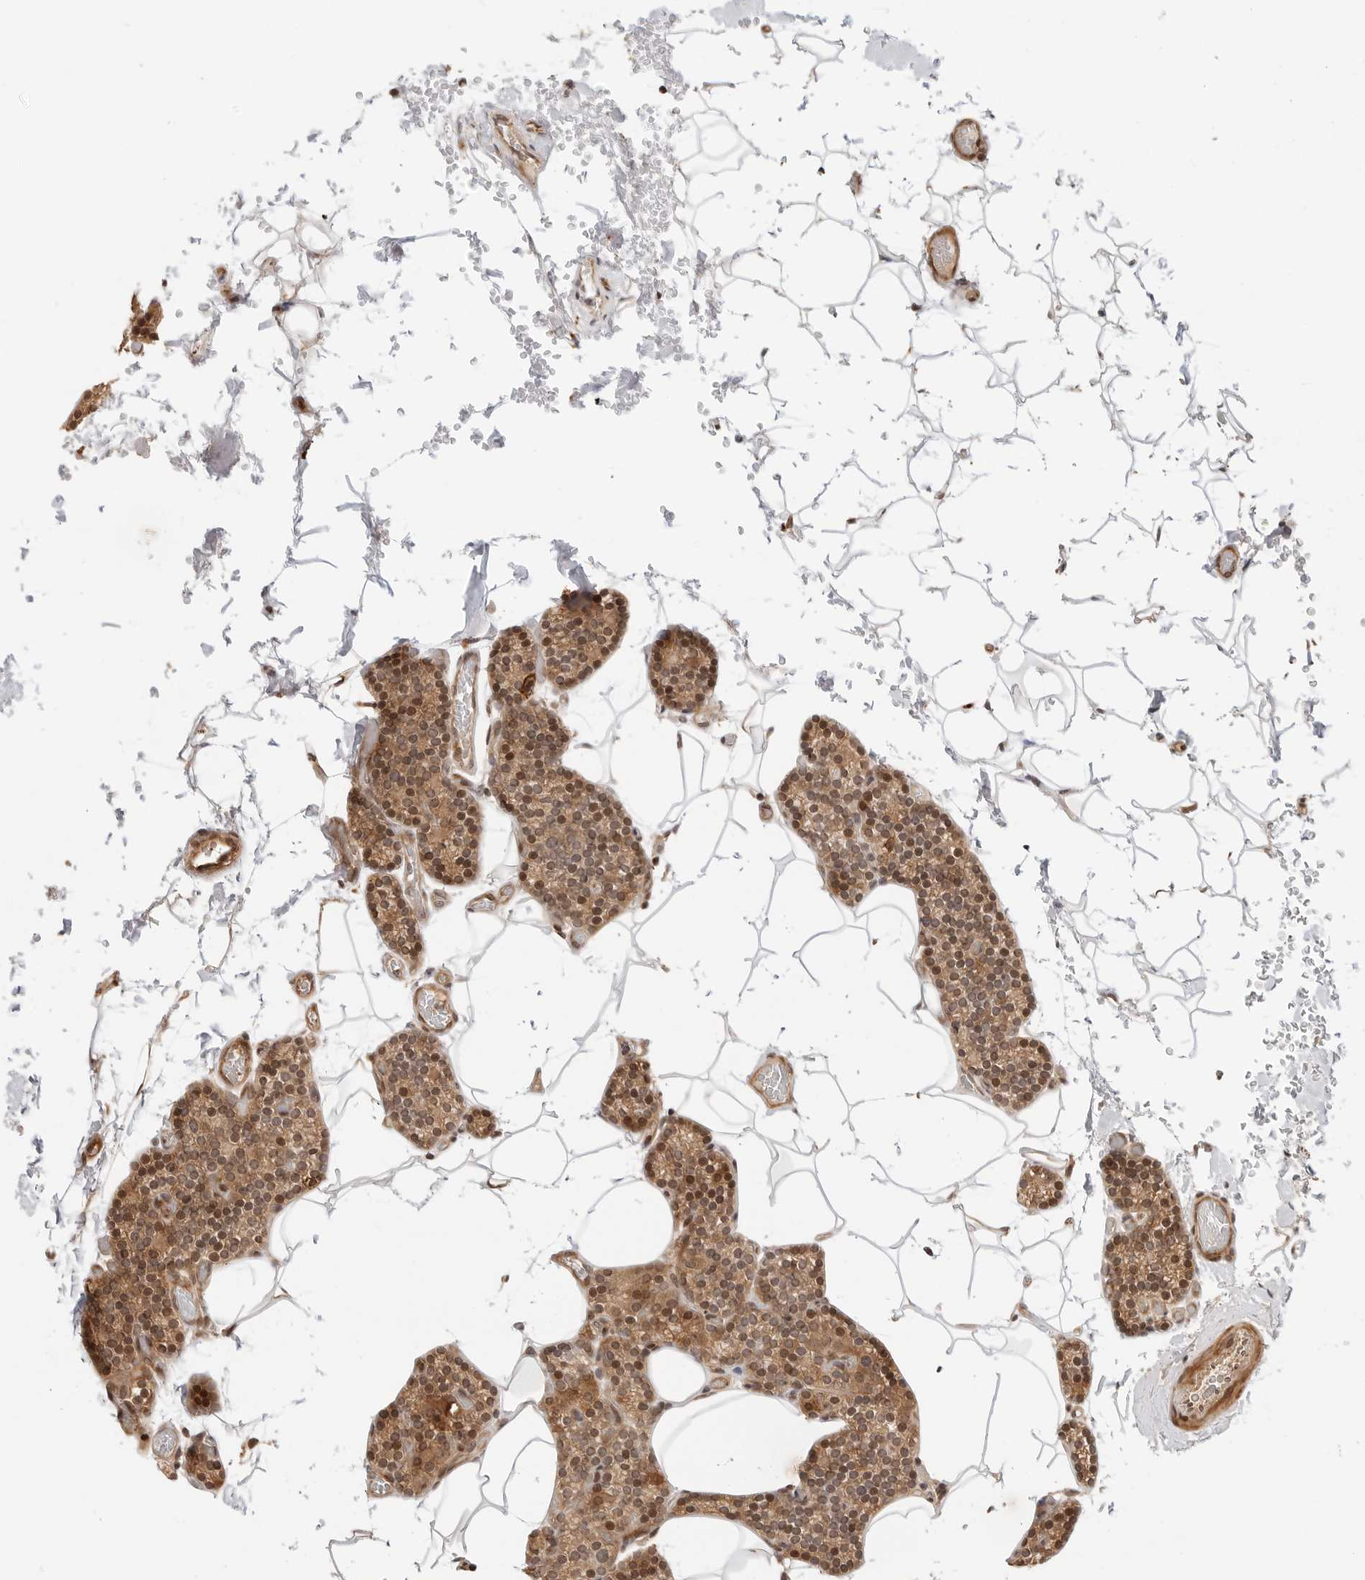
{"staining": {"intensity": "moderate", "quantity": ">75%", "location": "cytoplasmic/membranous,nuclear"}, "tissue": "parathyroid gland", "cell_type": "Glandular cells", "image_type": "normal", "snomed": [{"axis": "morphology", "description": "Normal tissue, NOS"}, {"axis": "topography", "description": "Parathyroid gland"}], "caption": "High-magnification brightfield microscopy of normal parathyroid gland stained with DAB (brown) and counterstained with hematoxylin (blue). glandular cells exhibit moderate cytoplasmic/membranous,nuclear staining is identified in approximately>75% of cells. (IHC, brightfield microscopy, high magnification).", "gene": "GEM", "patient": {"sex": "male", "age": 52}}